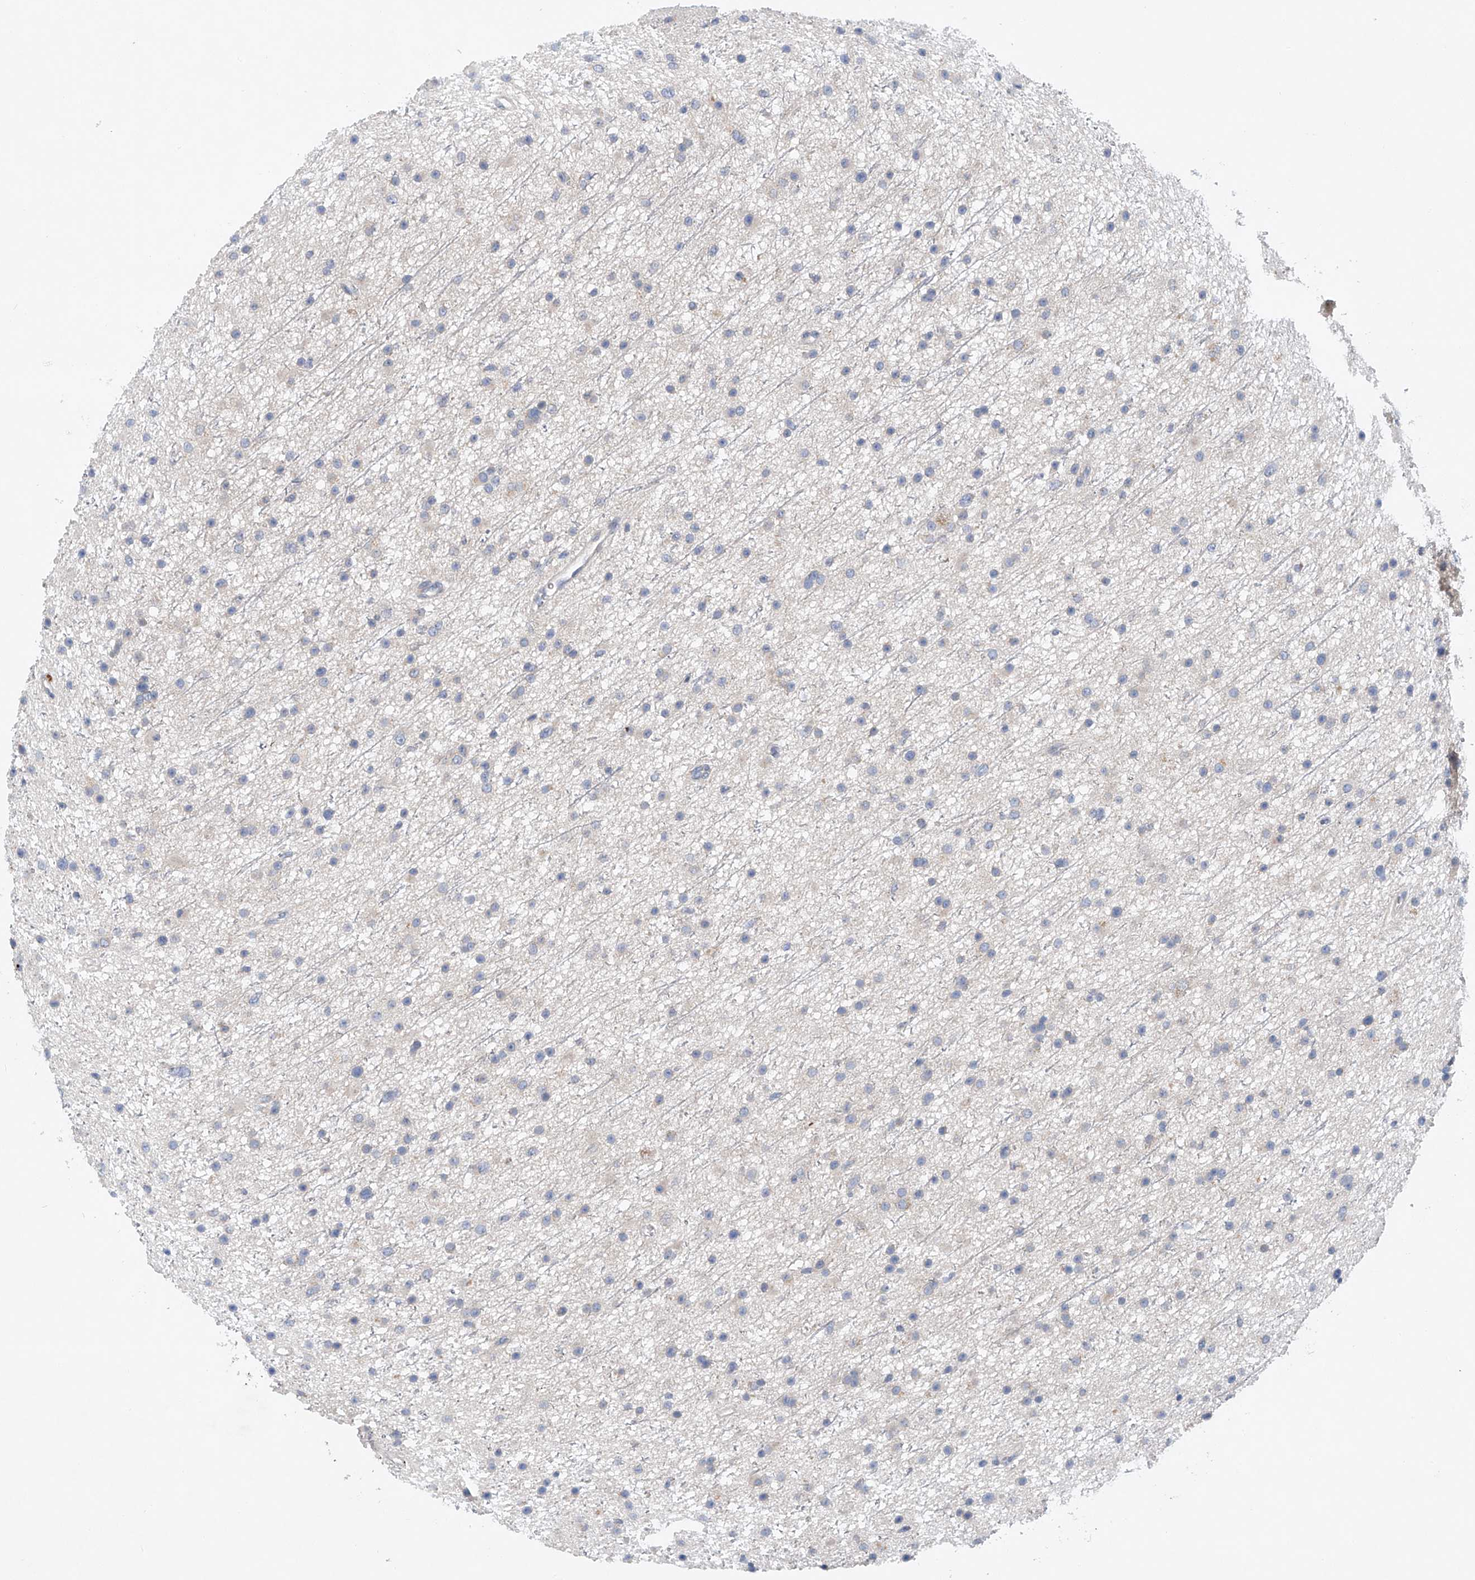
{"staining": {"intensity": "negative", "quantity": "none", "location": "none"}, "tissue": "glioma", "cell_type": "Tumor cells", "image_type": "cancer", "snomed": [{"axis": "morphology", "description": "Glioma, malignant, Low grade"}, {"axis": "topography", "description": "Cerebral cortex"}], "caption": "Immunohistochemistry (IHC) photomicrograph of neoplastic tissue: human malignant glioma (low-grade) stained with DAB shows no significant protein positivity in tumor cells.", "gene": "CEP85L", "patient": {"sex": "female", "age": 39}}